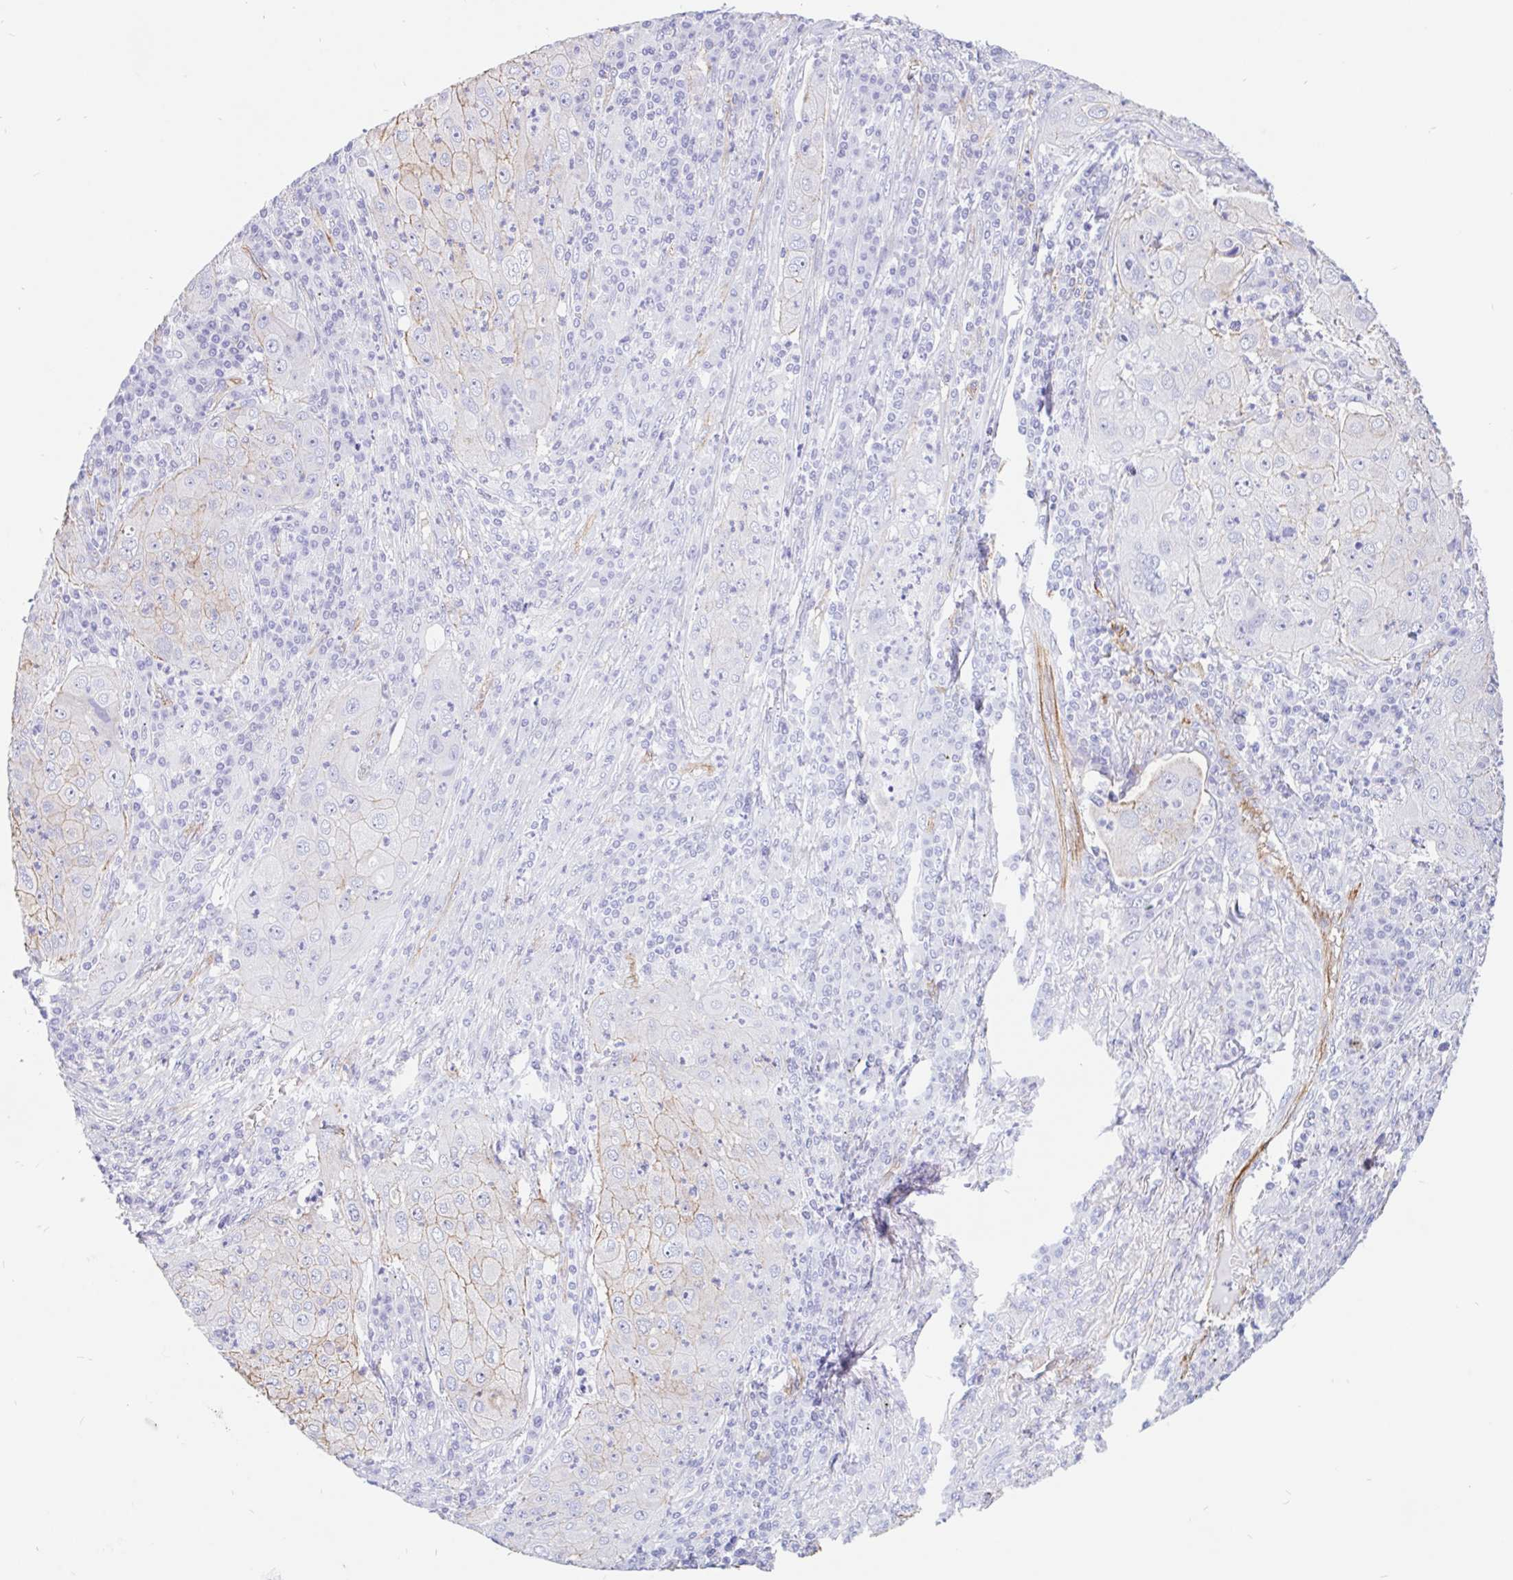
{"staining": {"intensity": "weak", "quantity": "25%-75%", "location": "cytoplasmic/membranous"}, "tissue": "lung cancer", "cell_type": "Tumor cells", "image_type": "cancer", "snomed": [{"axis": "morphology", "description": "Squamous cell carcinoma, NOS"}, {"axis": "topography", "description": "Lung"}], "caption": "Lung cancer stained for a protein exhibits weak cytoplasmic/membranous positivity in tumor cells. Immunohistochemistry (ihc) stains the protein of interest in brown and the nuclei are stained blue.", "gene": "LIMCH1", "patient": {"sex": "female", "age": 59}}